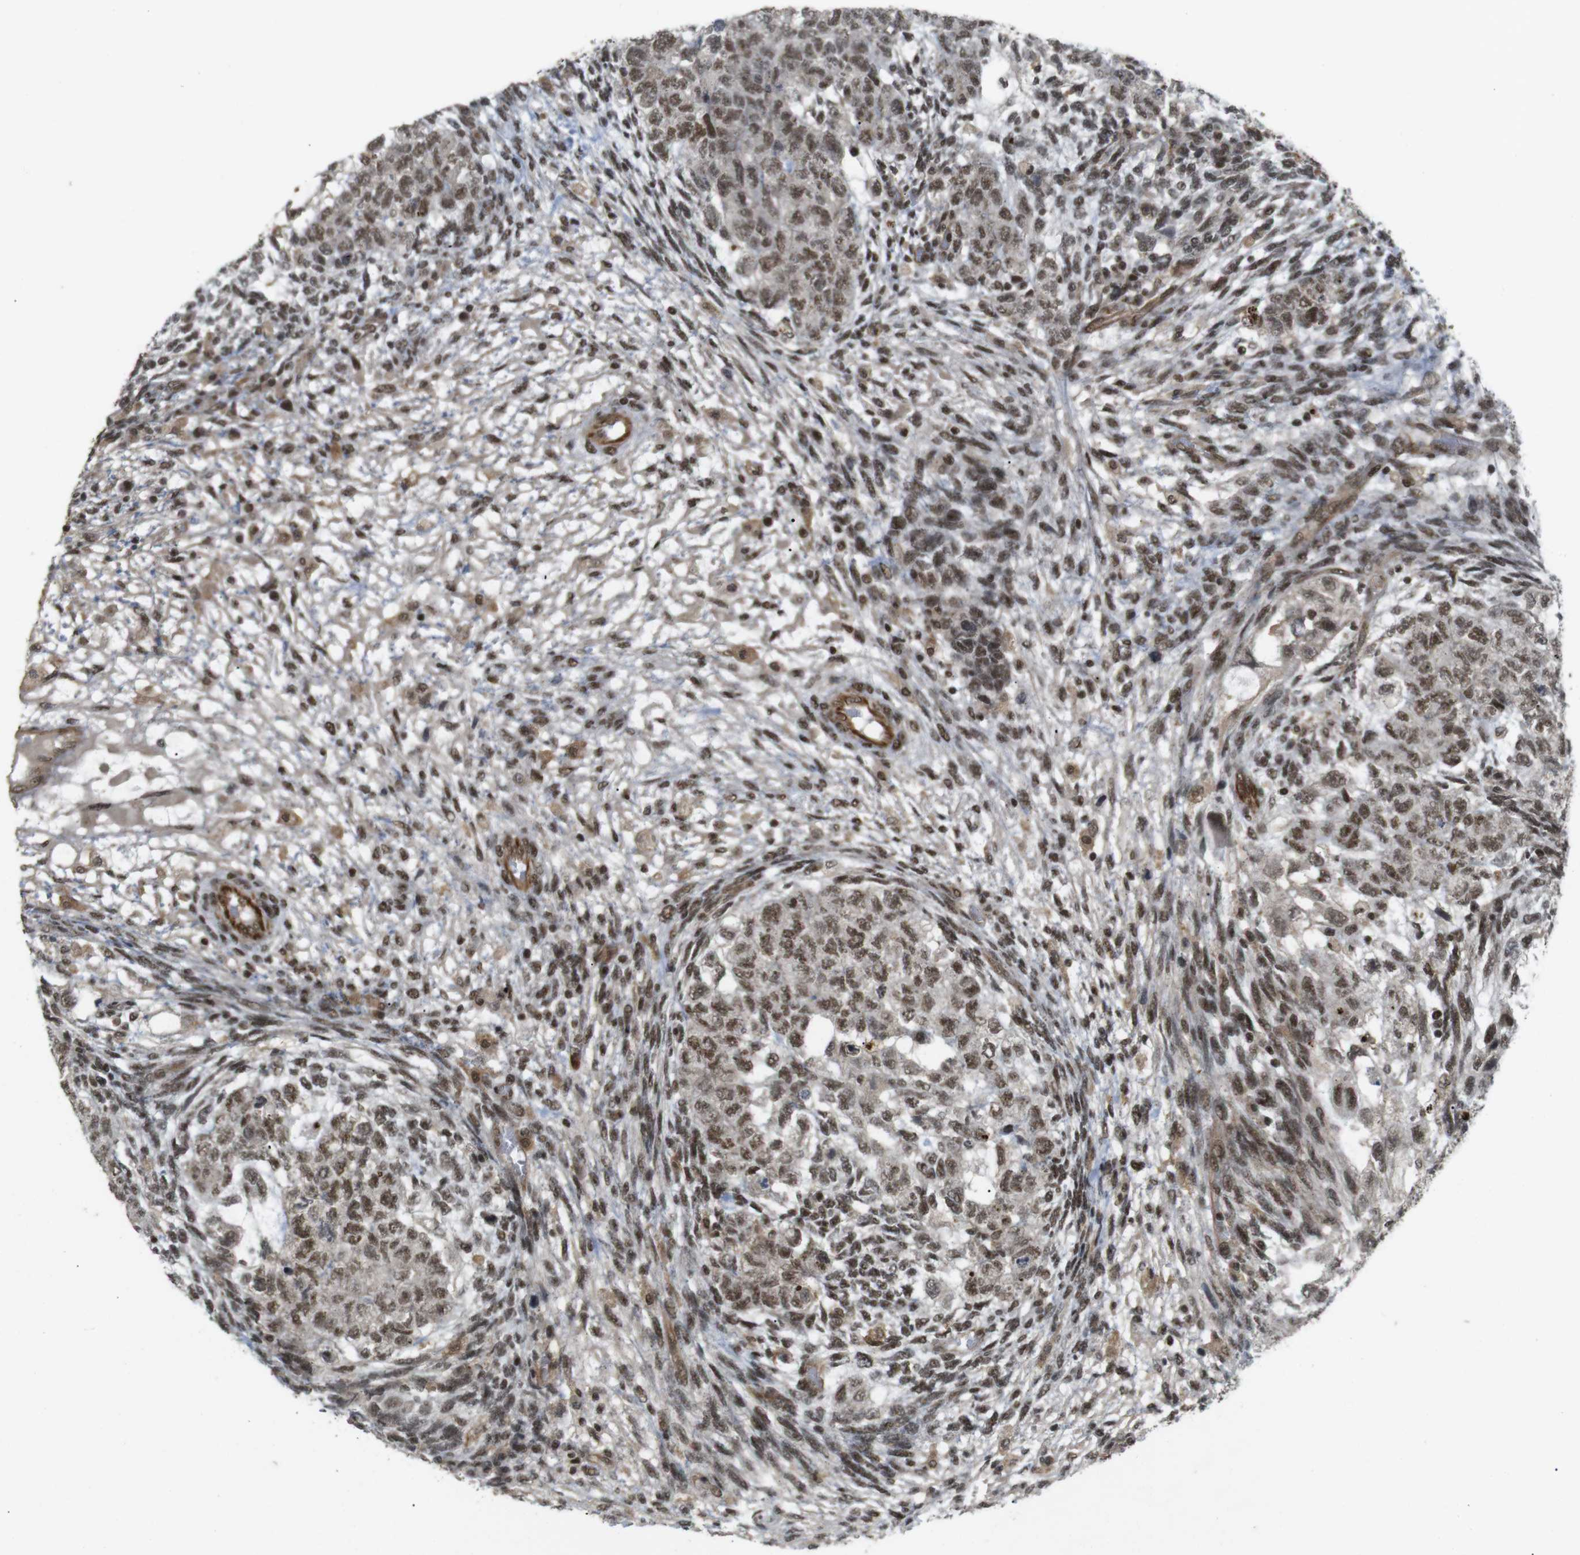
{"staining": {"intensity": "moderate", "quantity": ">75%", "location": "nuclear"}, "tissue": "testis cancer", "cell_type": "Tumor cells", "image_type": "cancer", "snomed": [{"axis": "morphology", "description": "Normal tissue, NOS"}, {"axis": "morphology", "description": "Carcinoma, Embryonal, NOS"}, {"axis": "topography", "description": "Testis"}], "caption": "Protein staining of embryonal carcinoma (testis) tissue reveals moderate nuclear positivity in approximately >75% of tumor cells.", "gene": "SP2", "patient": {"sex": "male", "age": 36}}